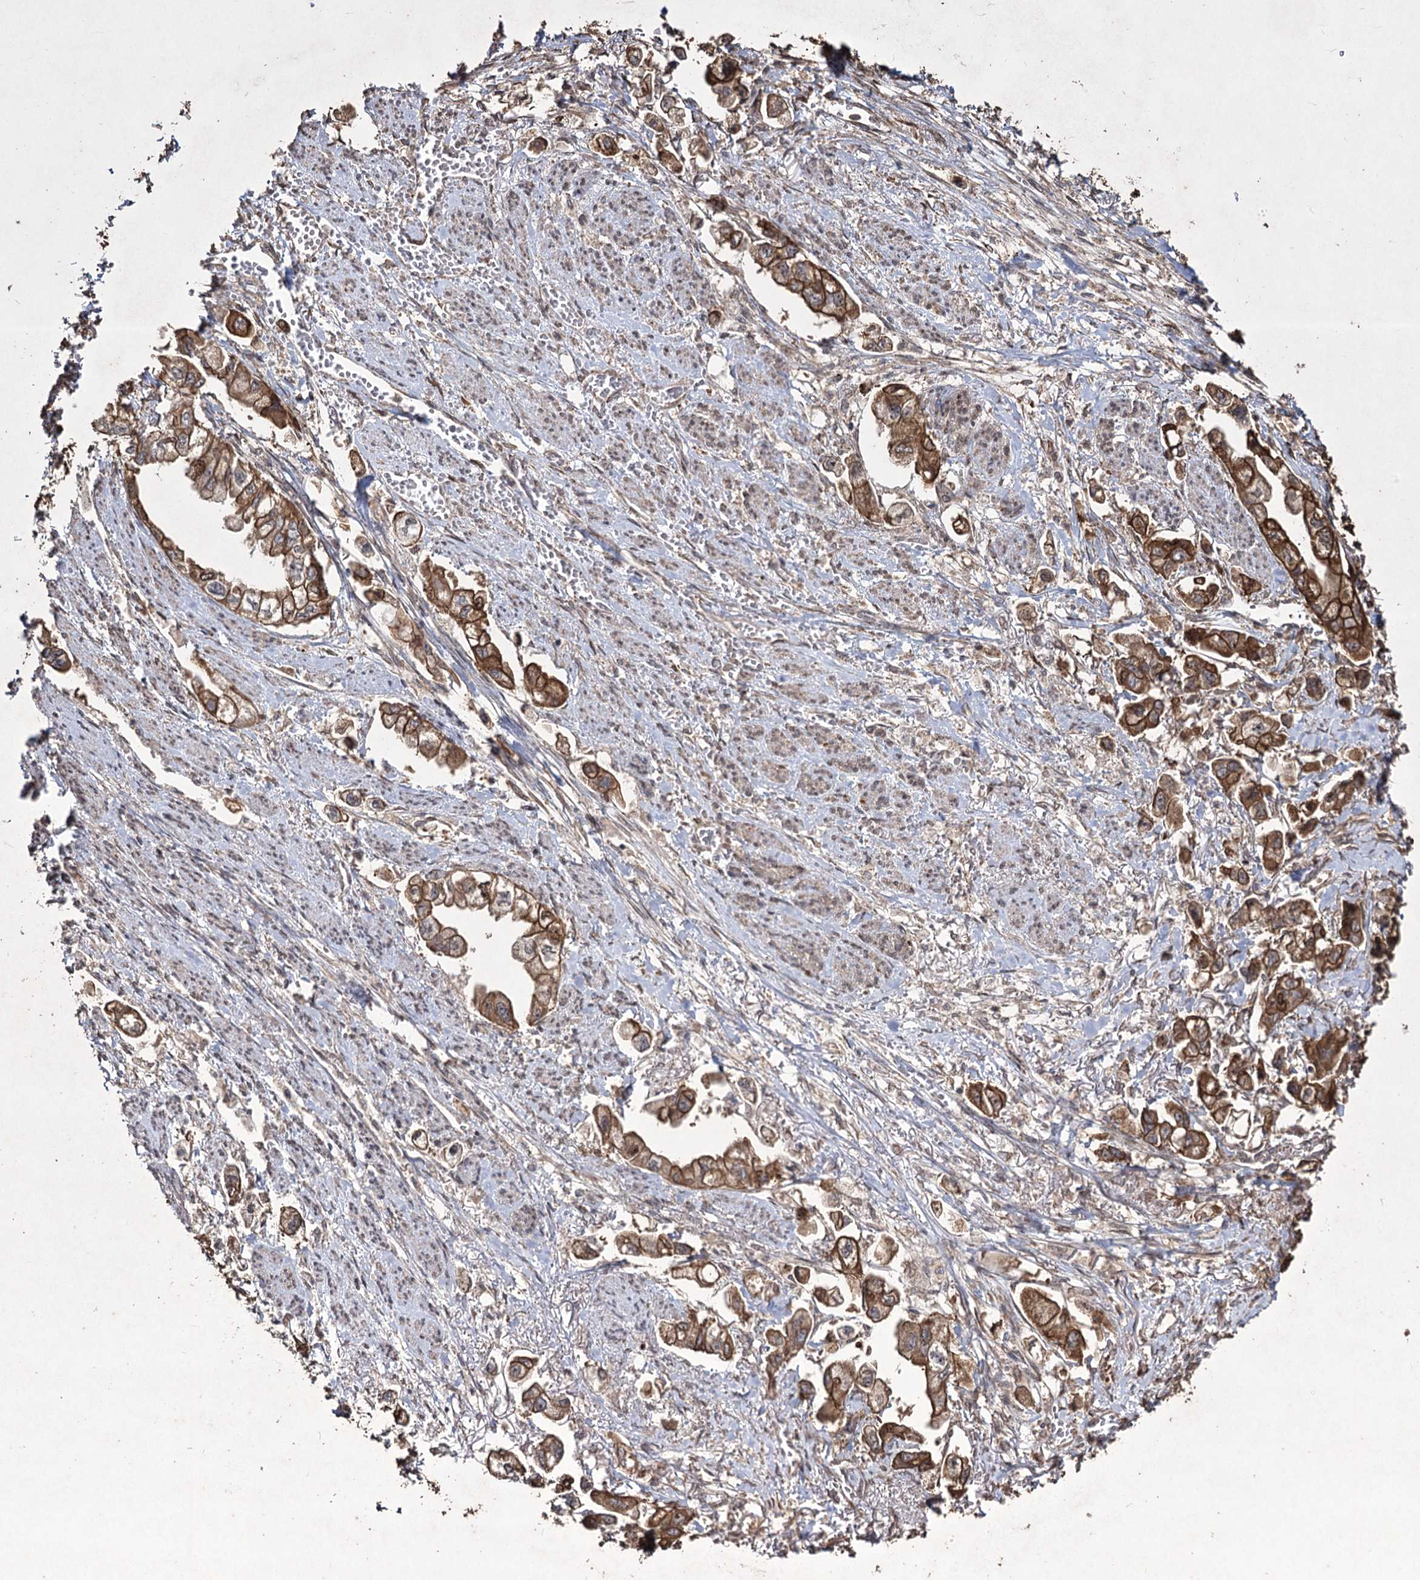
{"staining": {"intensity": "strong", "quantity": ">75%", "location": "cytoplasmic/membranous"}, "tissue": "stomach cancer", "cell_type": "Tumor cells", "image_type": "cancer", "snomed": [{"axis": "morphology", "description": "Adenocarcinoma, NOS"}, {"axis": "topography", "description": "Stomach"}], "caption": "A high-resolution histopathology image shows immunohistochemistry (IHC) staining of adenocarcinoma (stomach), which exhibits strong cytoplasmic/membranous positivity in about >75% of tumor cells.", "gene": "PRC1", "patient": {"sex": "male", "age": 62}}